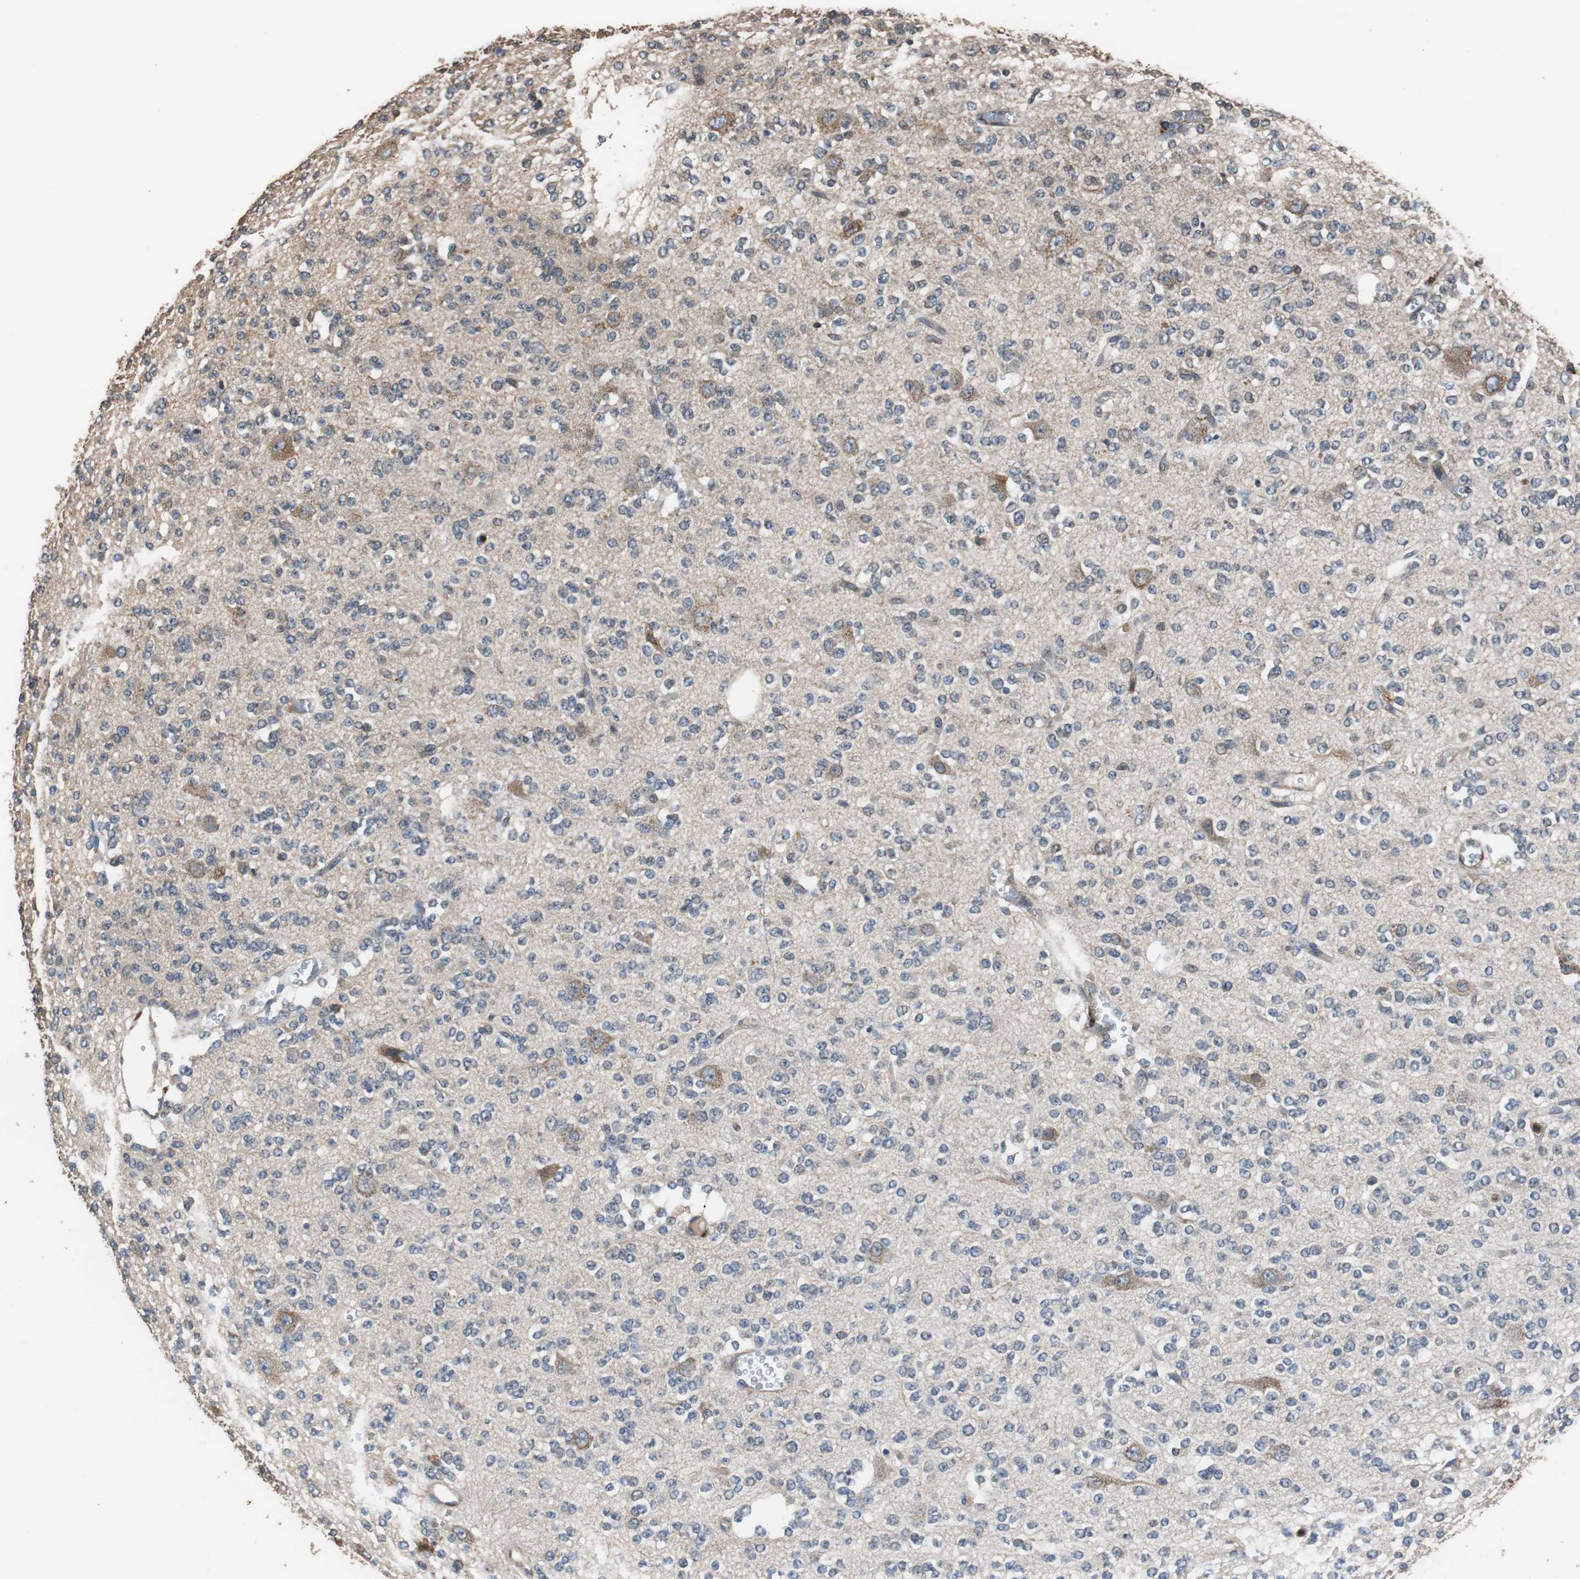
{"staining": {"intensity": "weak", "quantity": "25%-75%", "location": "cytoplasmic/membranous"}, "tissue": "glioma", "cell_type": "Tumor cells", "image_type": "cancer", "snomed": [{"axis": "morphology", "description": "Glioma, malignant, Low grade"}, {"axis": "topography", "description": "Brain"}], "caption": "Immunohistochemistry image of neoplastic tissue: human glioma stained using IHC displays low levels of weak protein expression localized specifically in the cytoplasmic/membranous of tumor cells, appearing as a cytoplasmic/membranous brown color.", "gene": "PITRM1", "patient": {"sex": "male", "age": 38}}